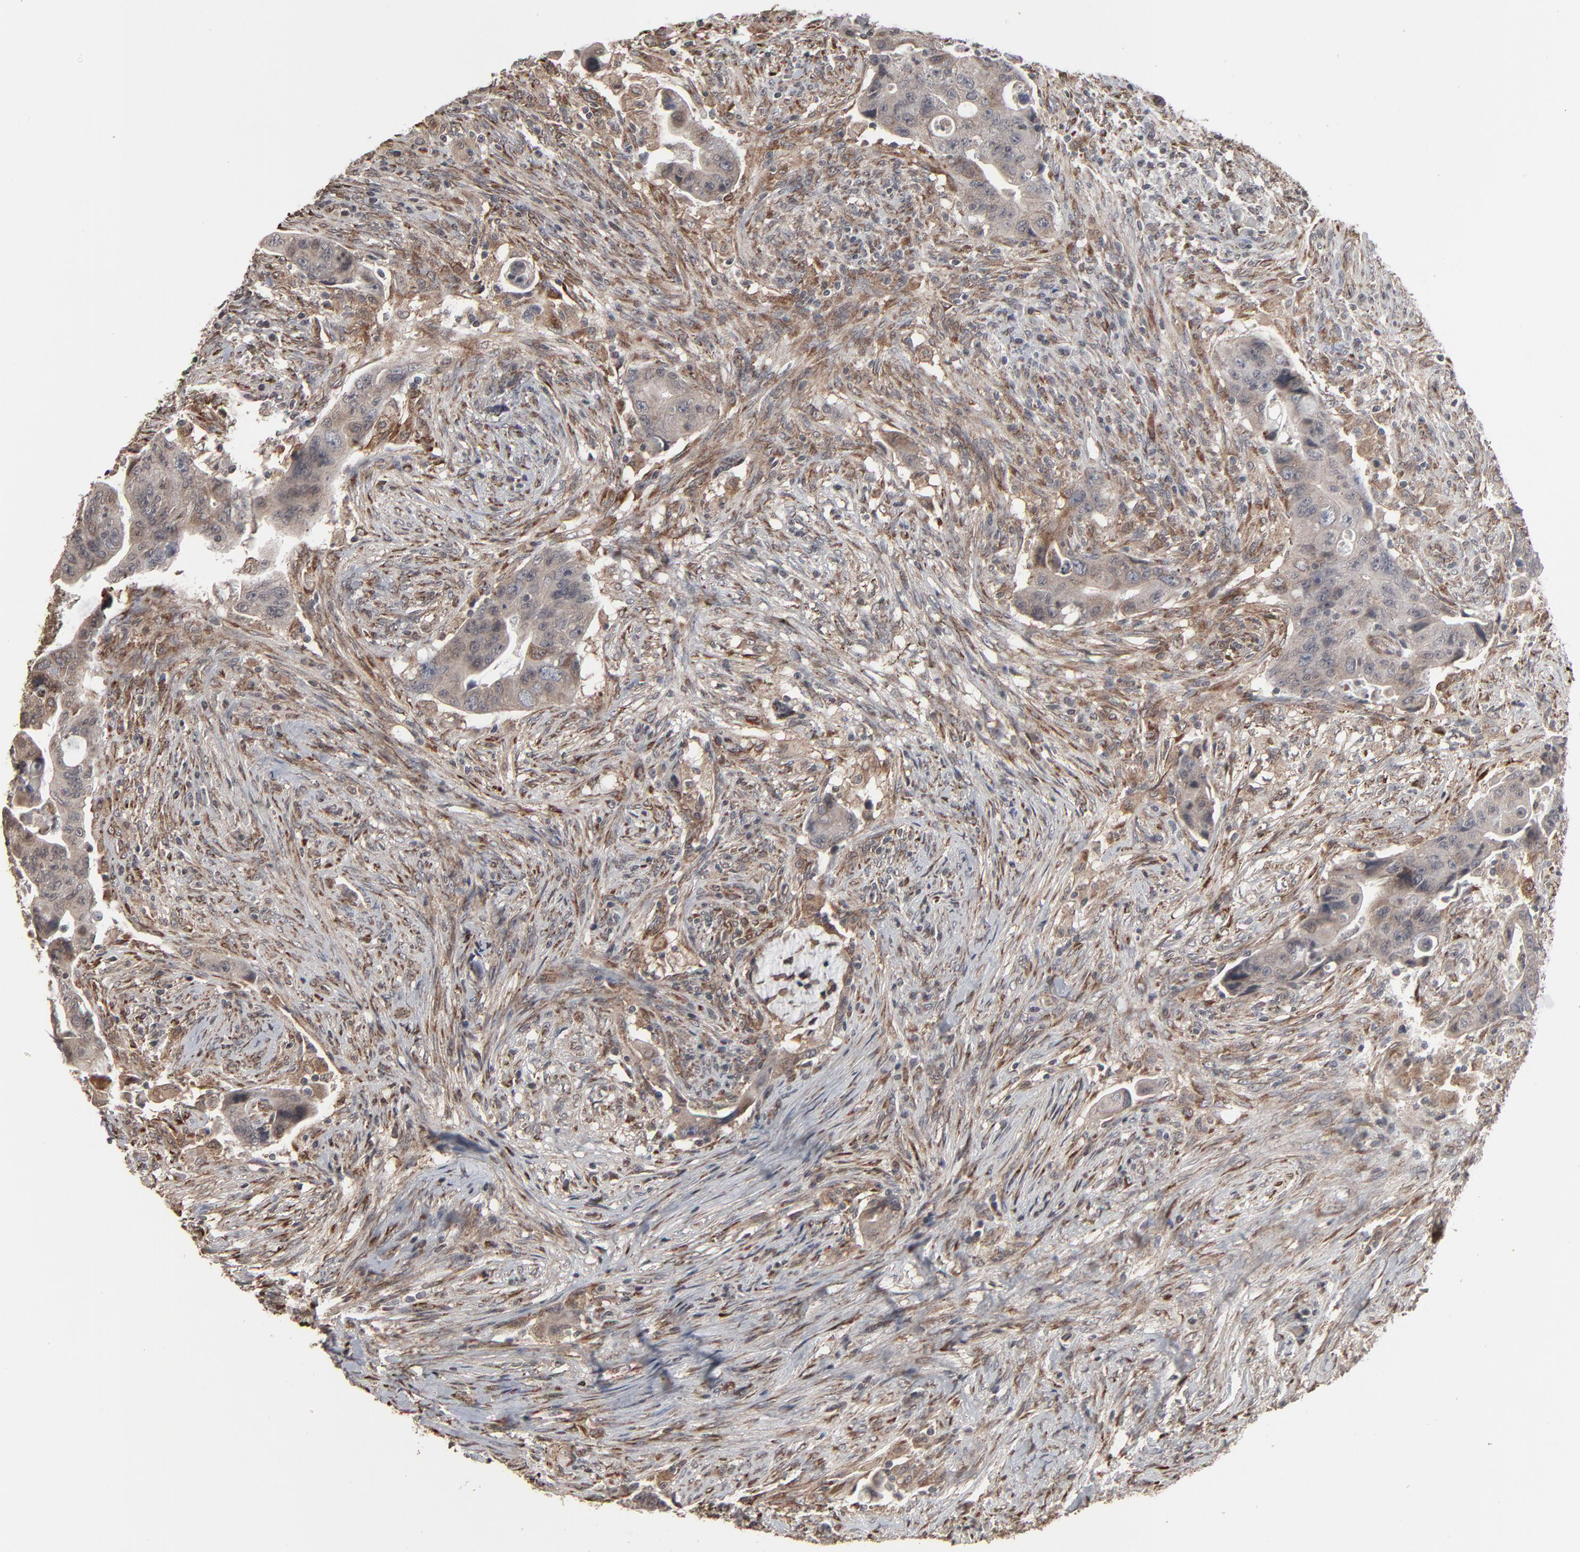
{"staining": {"intensity": "weak", "quantity": ">75%", "location": "cytoplasmic/membranous"}, "tissue": "colorectal cancer", "cell_type": "Tumor cells", "image_type": "cancer", "snomed": [{"axis": "morphology", "description": "Adenocarcinoma, NOS"}, {"axis": "topography", "description": "Rectum"}], "caption": "There is low levels of weak cytoplasmic/membranous expression in tumor cells of colorectal cancer, as demonstrated by immunohistochemical staining (brown color).", "gene": "CTNND1", "patient": {"sex": "female", "age": 71}}